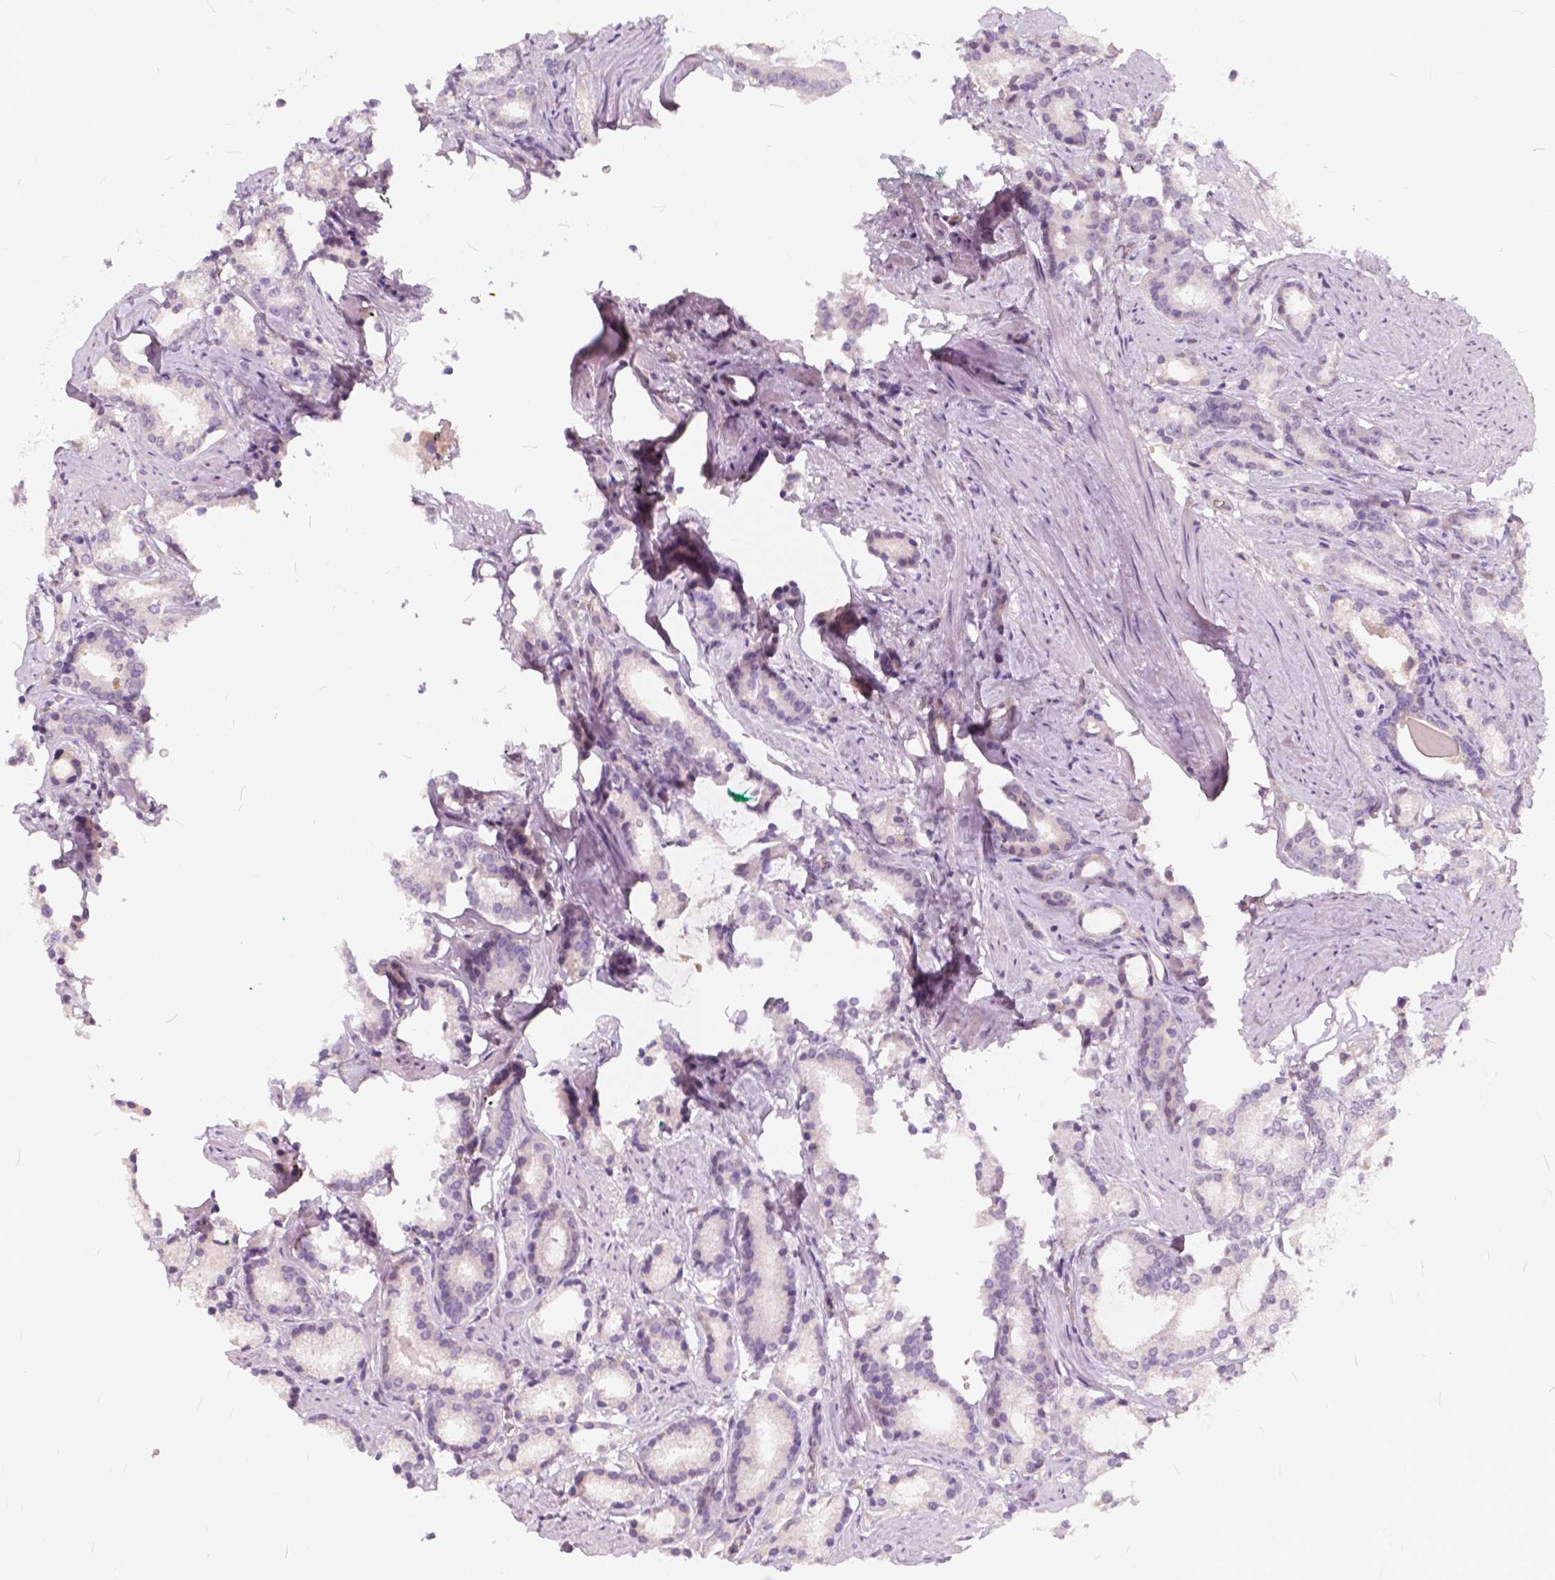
{"staining": {"intensity": "negative", "quantity": "none", "location": "none"}, "tissue": "prostate cancer", "cell_type": "Tumor cells", "image_type": "cancer", "snomed": [{"axis": "morphology", "description": "Adenocarcinoma, High grade"}, {"axis": "topography", "description": "Prostate"}], "caption": "Tumor cells show no significant positivity in prostate adenocarcinoma (high-grade). (DAB IHC visualized using brightfield microscopy, high magnification).", "gene": "KIAA0513", "patient": {"sex": "male", "age": 63}}